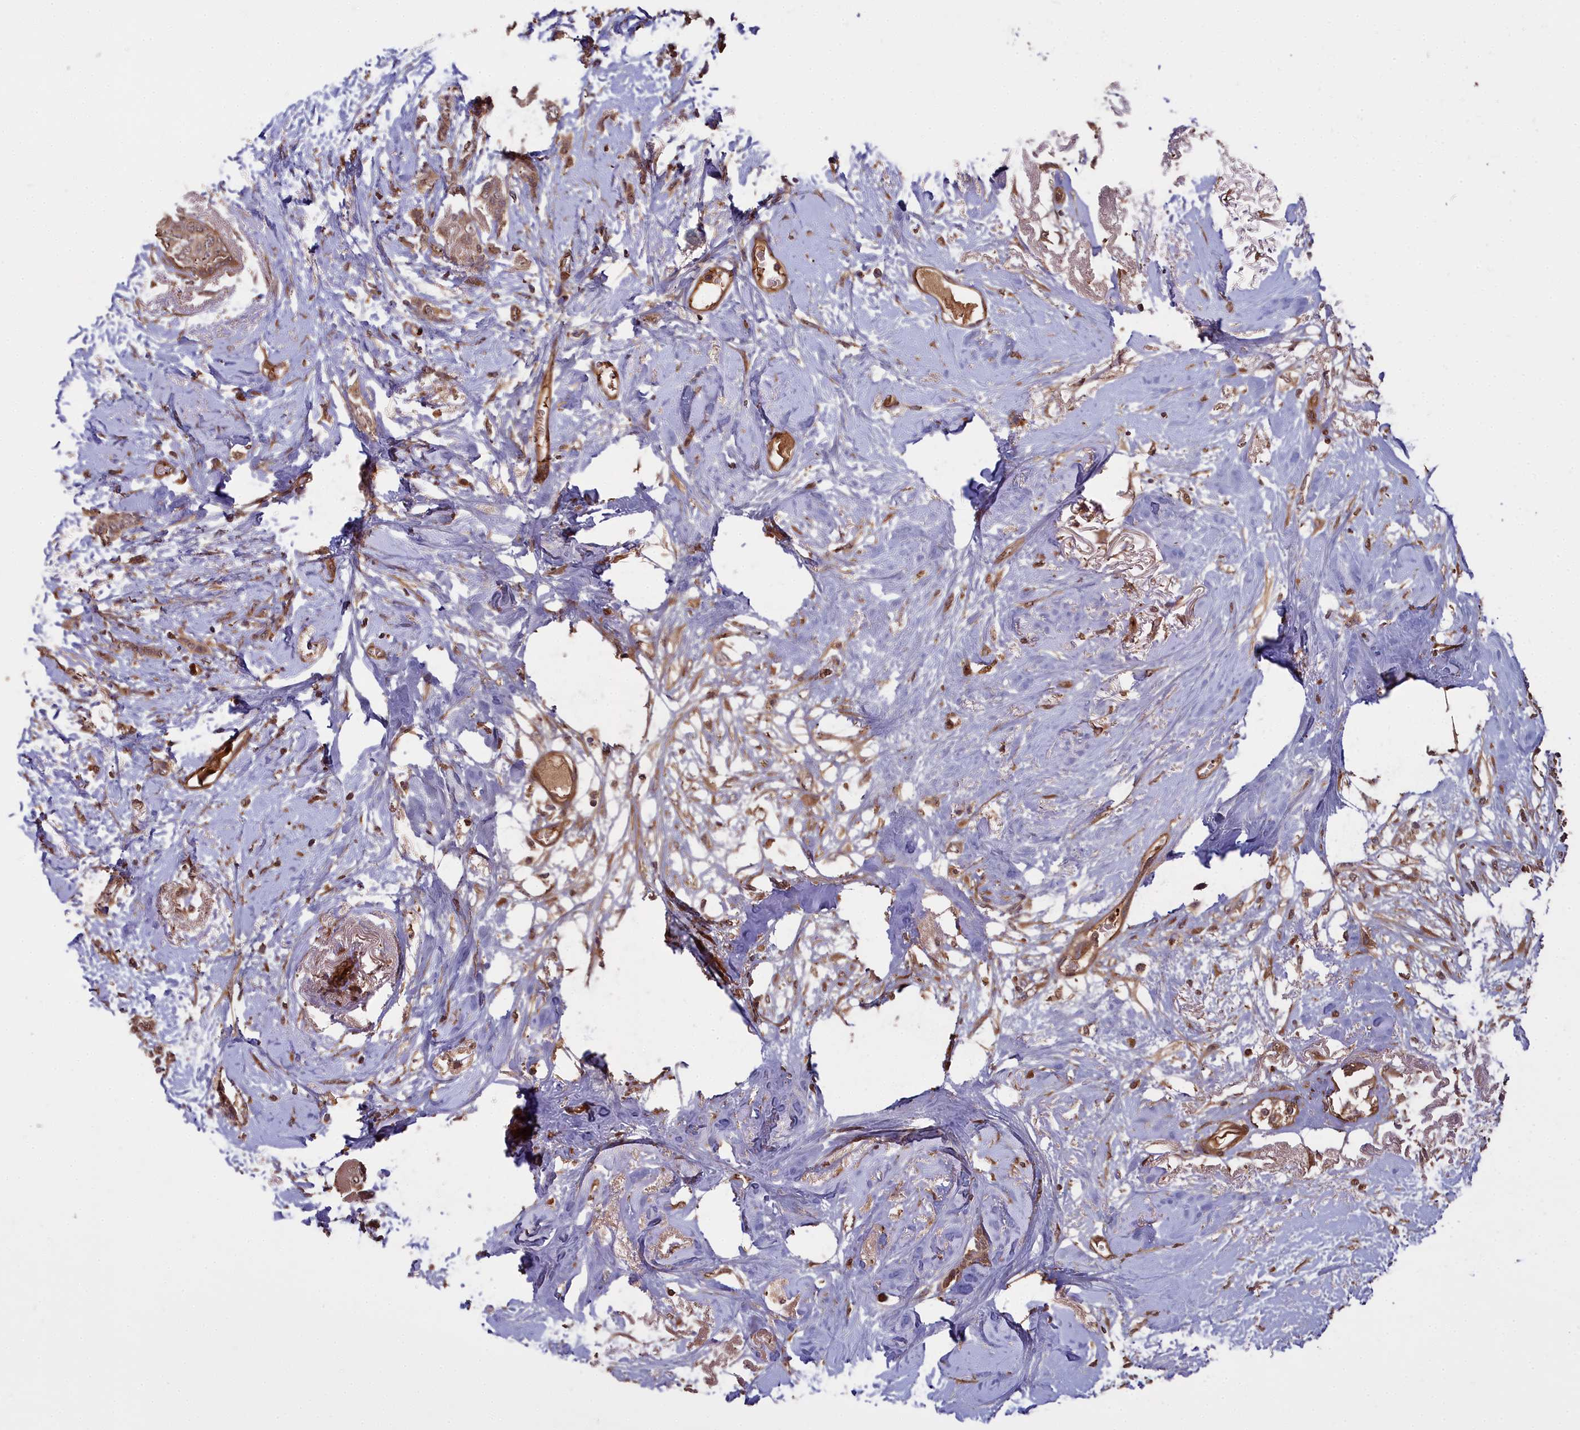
{"staining": {"intensity": "moderate", "quantity": ">75%", "location": "cytoplasmic/membranous,nuclear"}, "tissue": "breast cancer", "cell_type": "Tumor cells", "image_type": "cancer", "snomed": [{"axis": "morphology", "description": "Duct carcinoma"}, {"axis": "topography", "description": "Breast"}], "caption": "A photomicrograph showing moderate cytoplasmic/membranous and nuclear expression in about >75% of tumor cells in breast cancer (intraductal carcinoma), as visualized by brown immunohistochemical staining.", "gene": "ATP6V0A2", "patient": {"sex": "female", "age": 72}}